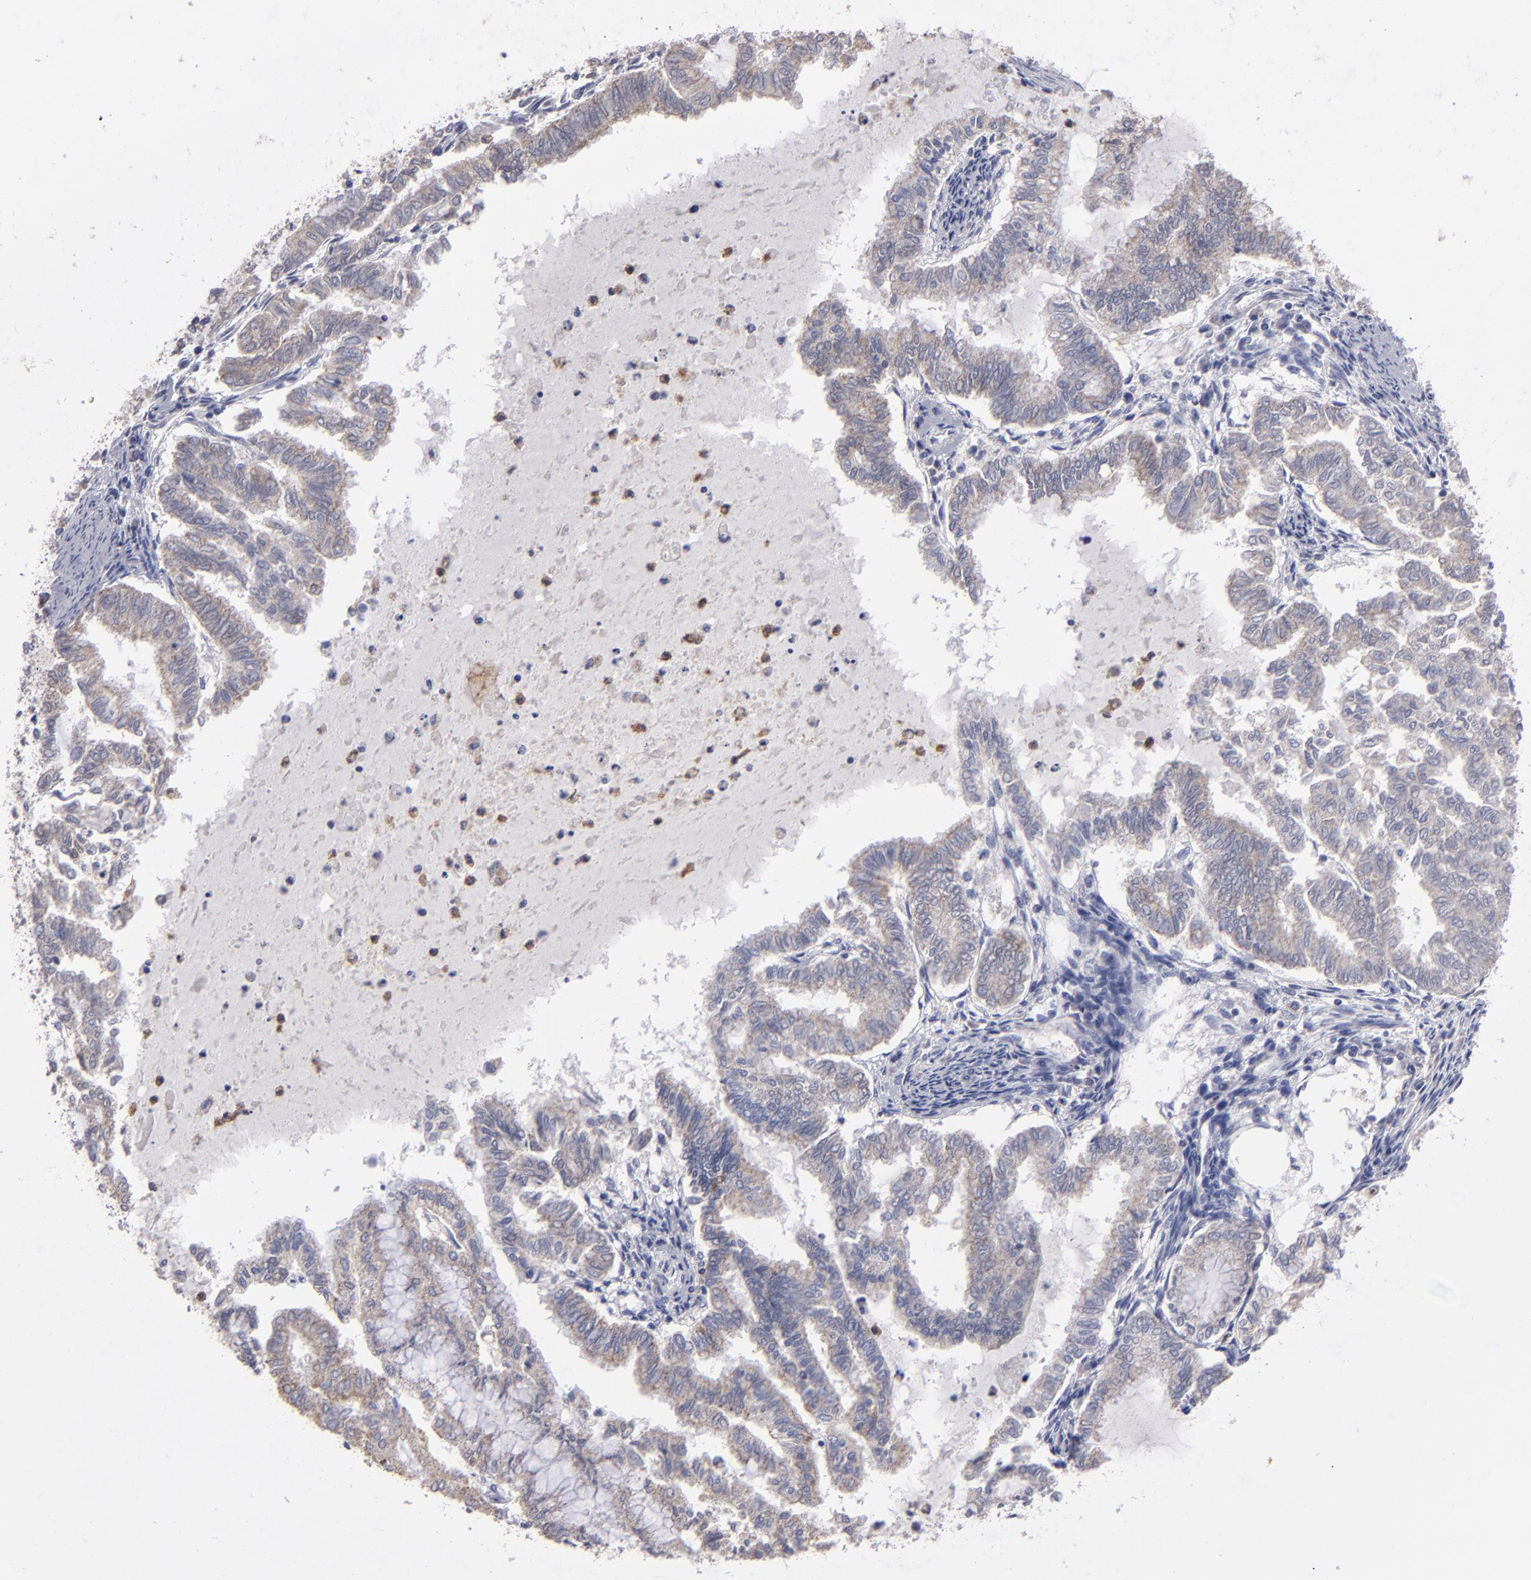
{"staining": {"intensity": "weak", "quantity": ">75%", "location": "cytoplasmic/membranous"}, "tissue": "endometrial cancer", "cell_type": "Tumor cells", "image_type": "cancer", "snomed": [{"axis": "morphology", "description": "Adenocarcinoma, NOS"}, {"axis": "topography", "description": "Endometrium"}], "caption": "Endometrial cancer tissue demonstrates weak cytoplasmic/membranous staining in approximately >75% of tumor cells", "gene": "FGR", "patient": {"sex": "female", "age": 79}}